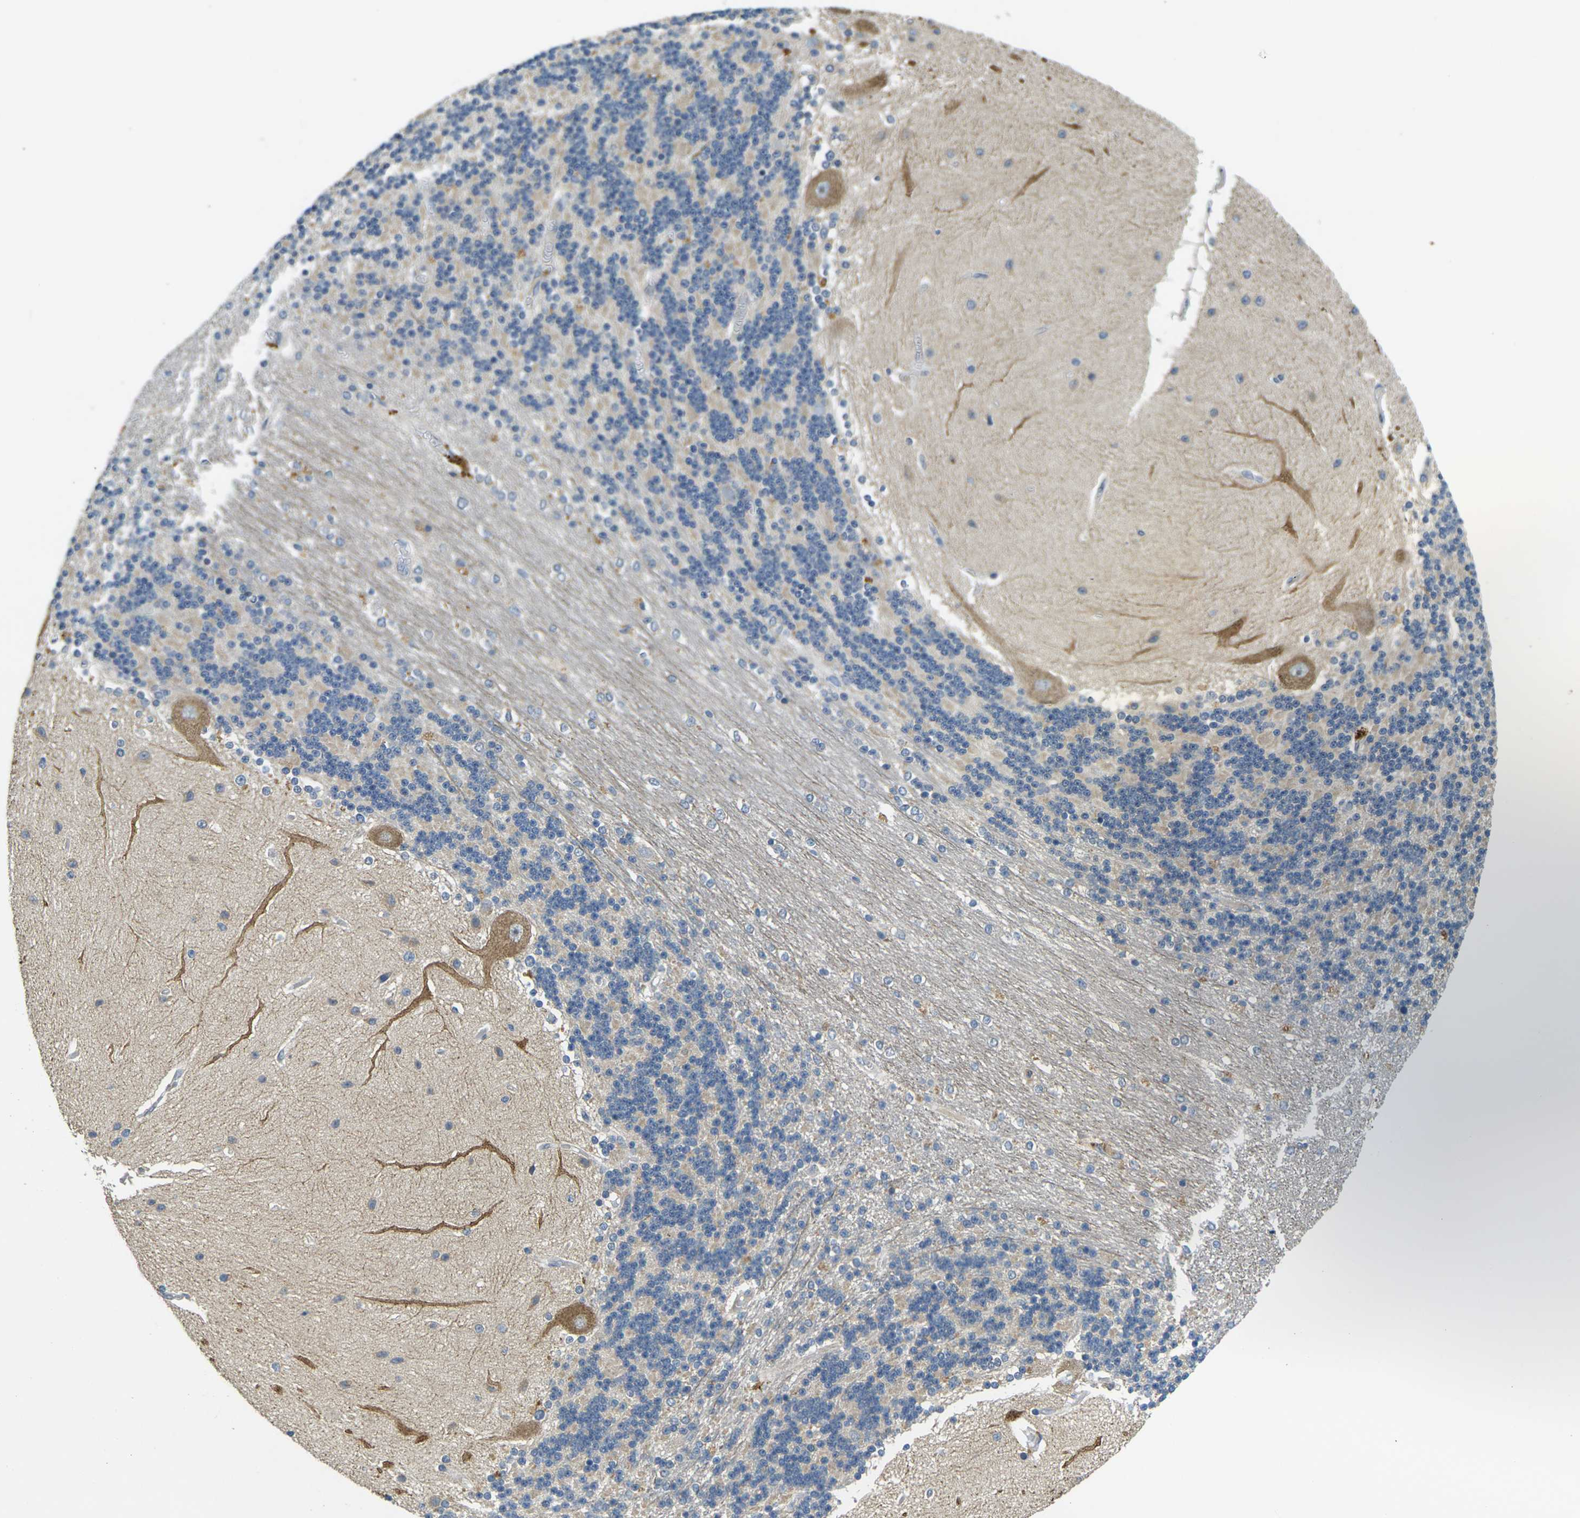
{"staining": {"intensity": "weak", "quantity": "25%-75%", "location": "cytoplasmic/membranous"}, "tissue": "cerebellum", "cell_type": "Cells in granular layer", "image_type": "normal", "snomed": [{"axis": "morphology", "description": "Normal tissue, NOS"}, {"axis": "topography", "description": "Cerebellum"}], "caption": "A micrograph of human cerebellum stained for a protein shows weak cytoplasmic/membranous brown staining in cells in granular layer.", "gene": "MINAR2", "patient": {"sex": "female", "age": 54}}